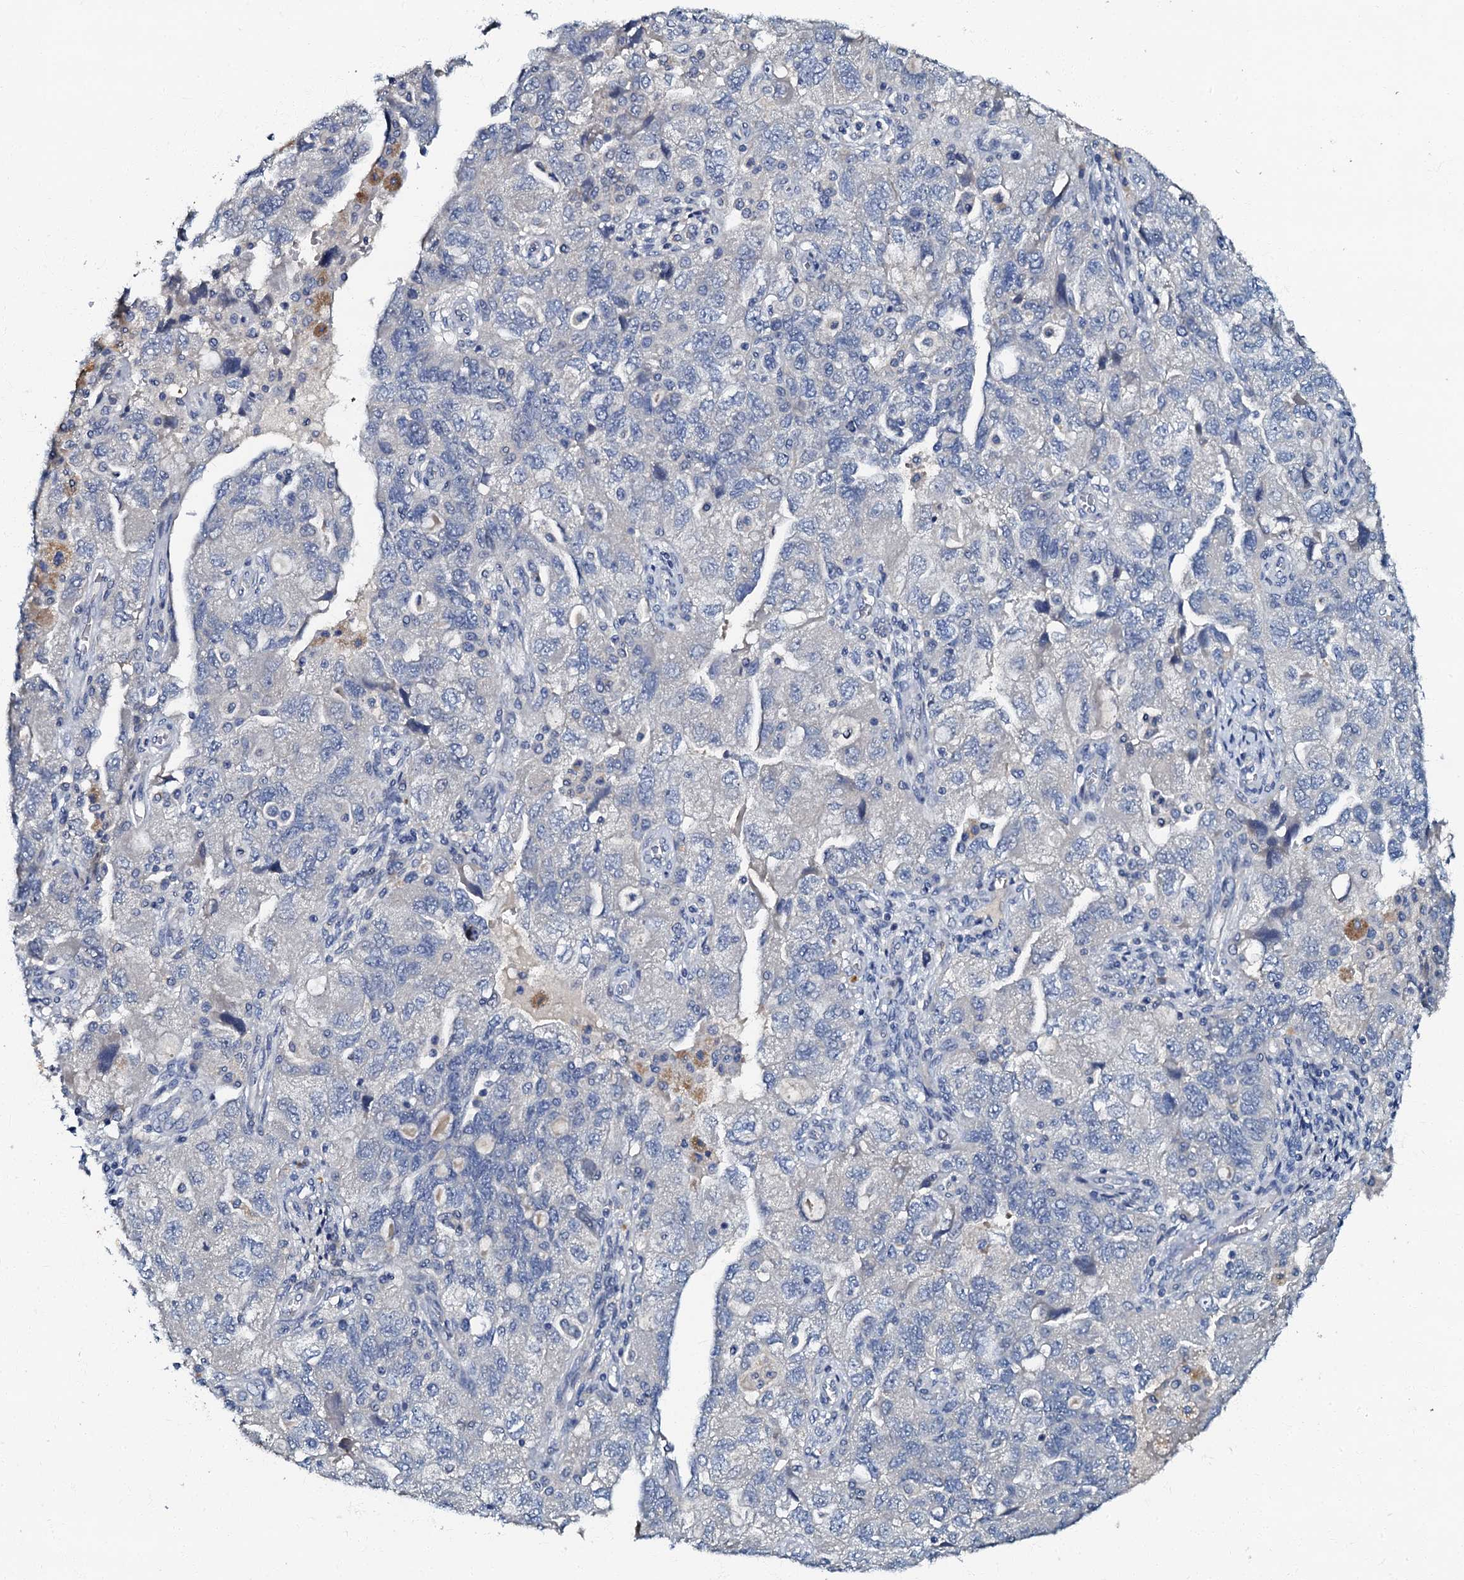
{"staining": {"intensity": "negative", "quantity": "none", "location": "none"}, "tissue": "ovarian cancer", "cell_type": "Tumor cells", "image_type": "cancer", "snomed": [{"axis": "morphology", "description": "Carcinoma, NOS"}, {"axis": "morphology", "description": "Cystadenocarcinoma, serous, NOS"}, {"axis": "topography", "description": "Ovary"}], "caption": "There is no significant staining in tumor cells of ovarian cancer. (DAB (3,3'-diaminobenzidine) immunohistochemistry with hematoxylin counter stain).", "gene": "OLAH", "patient": {"sex": "female", "age": 69}}